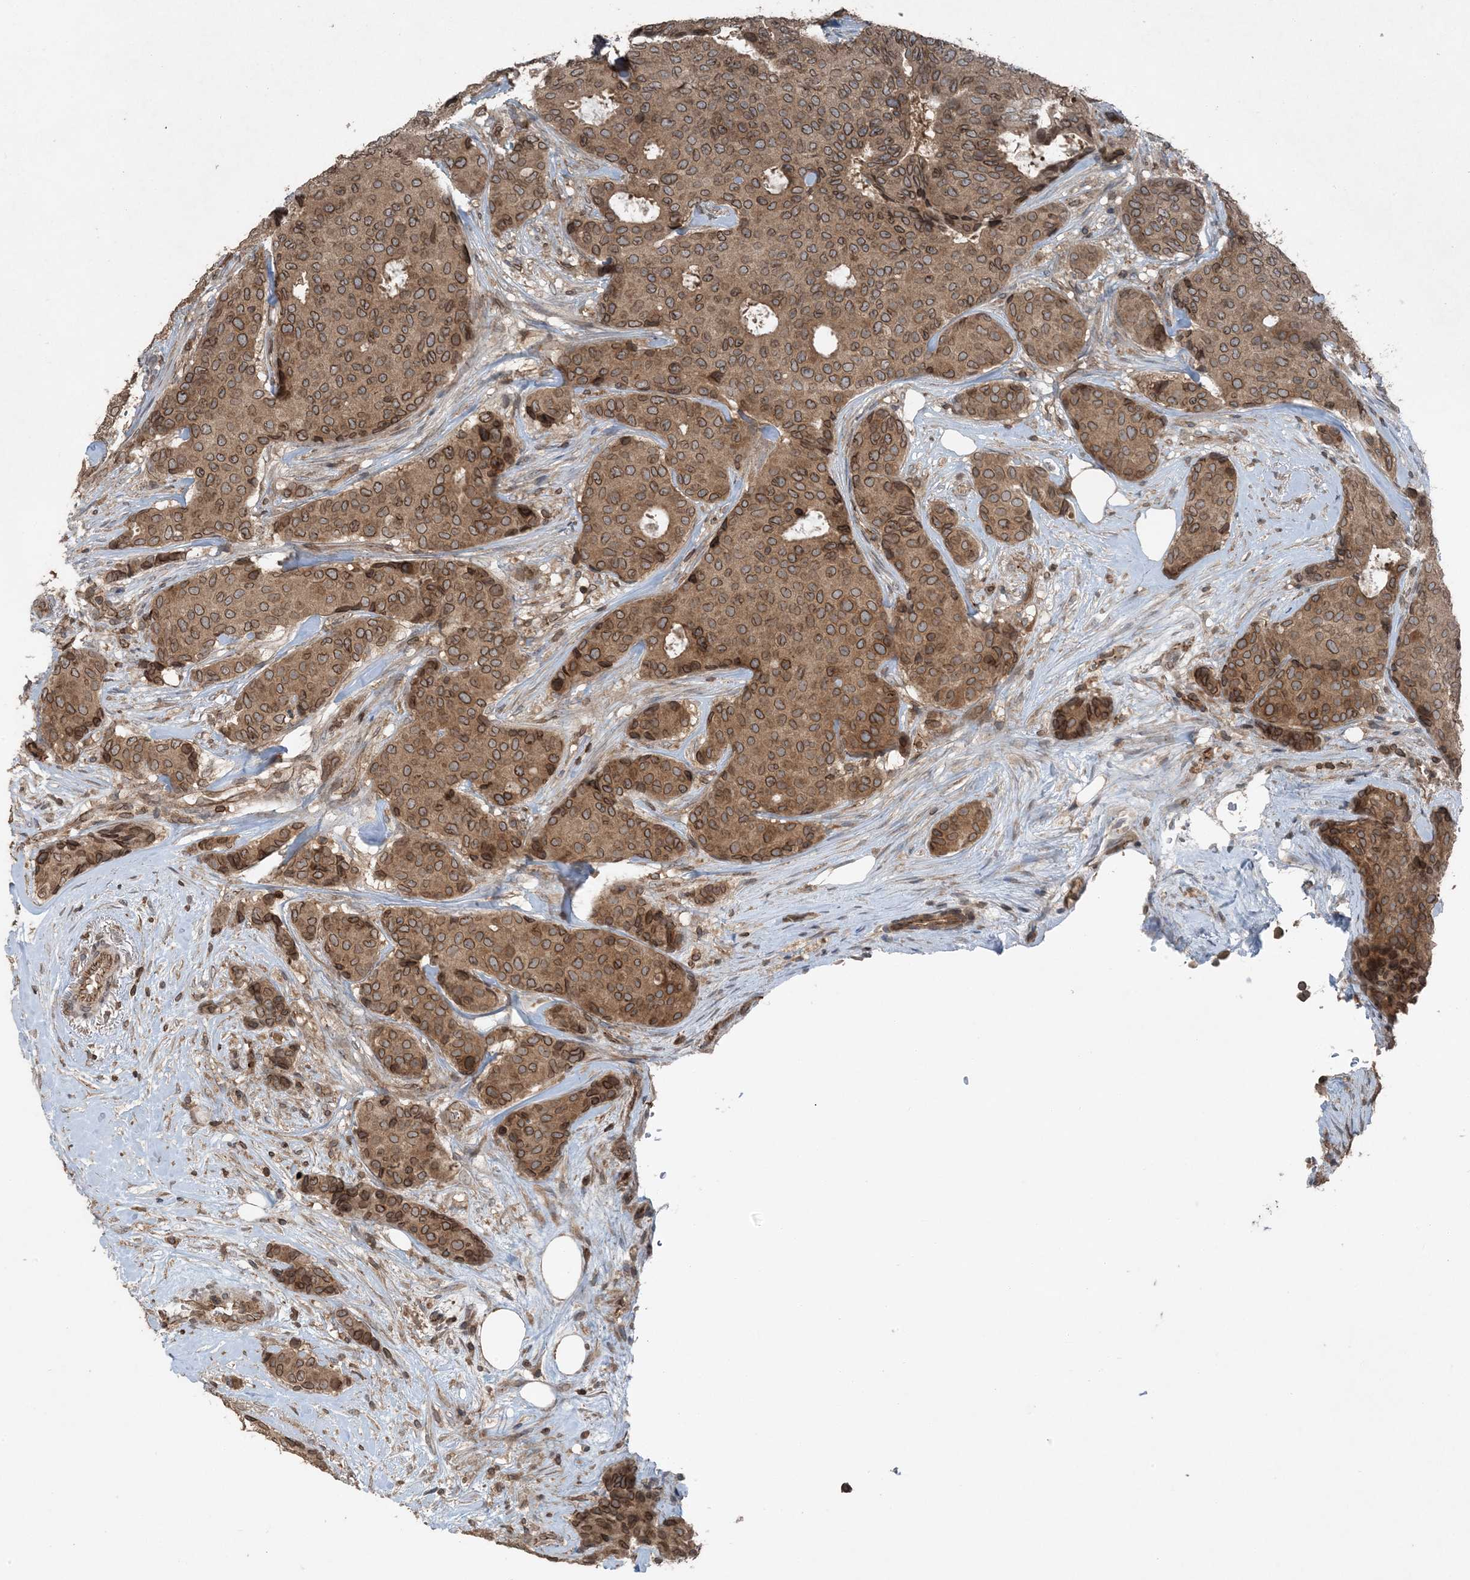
{"staining": {"intensity": "moderate", "quantity": ">75%", "location": "cytoplasmic/membranous,nuclear"}, "tissue": "breast cancer", "cell_type": "Tumor cells", "image_type": "cancer", "snomed": [{"axis": "morphology", "description": "Duct carcinoma"}, {"axis": "topography", "description": "Breast"}], "caption": "Immunohistochemistry photomicrograph of neoplastic tissue: breast invasive ductal carcinoma stained using immunohistochemistry (IHC) exhibits medium levels of moderate protein expression localized specifically in the cytoplasmic/membranous and nuclear of tumor cells, appearing as a cytoplasmic/membranous and nuclear brown color.", "gene": "ZFAND2B", "patient": {"sex": "female", "age": 75}}